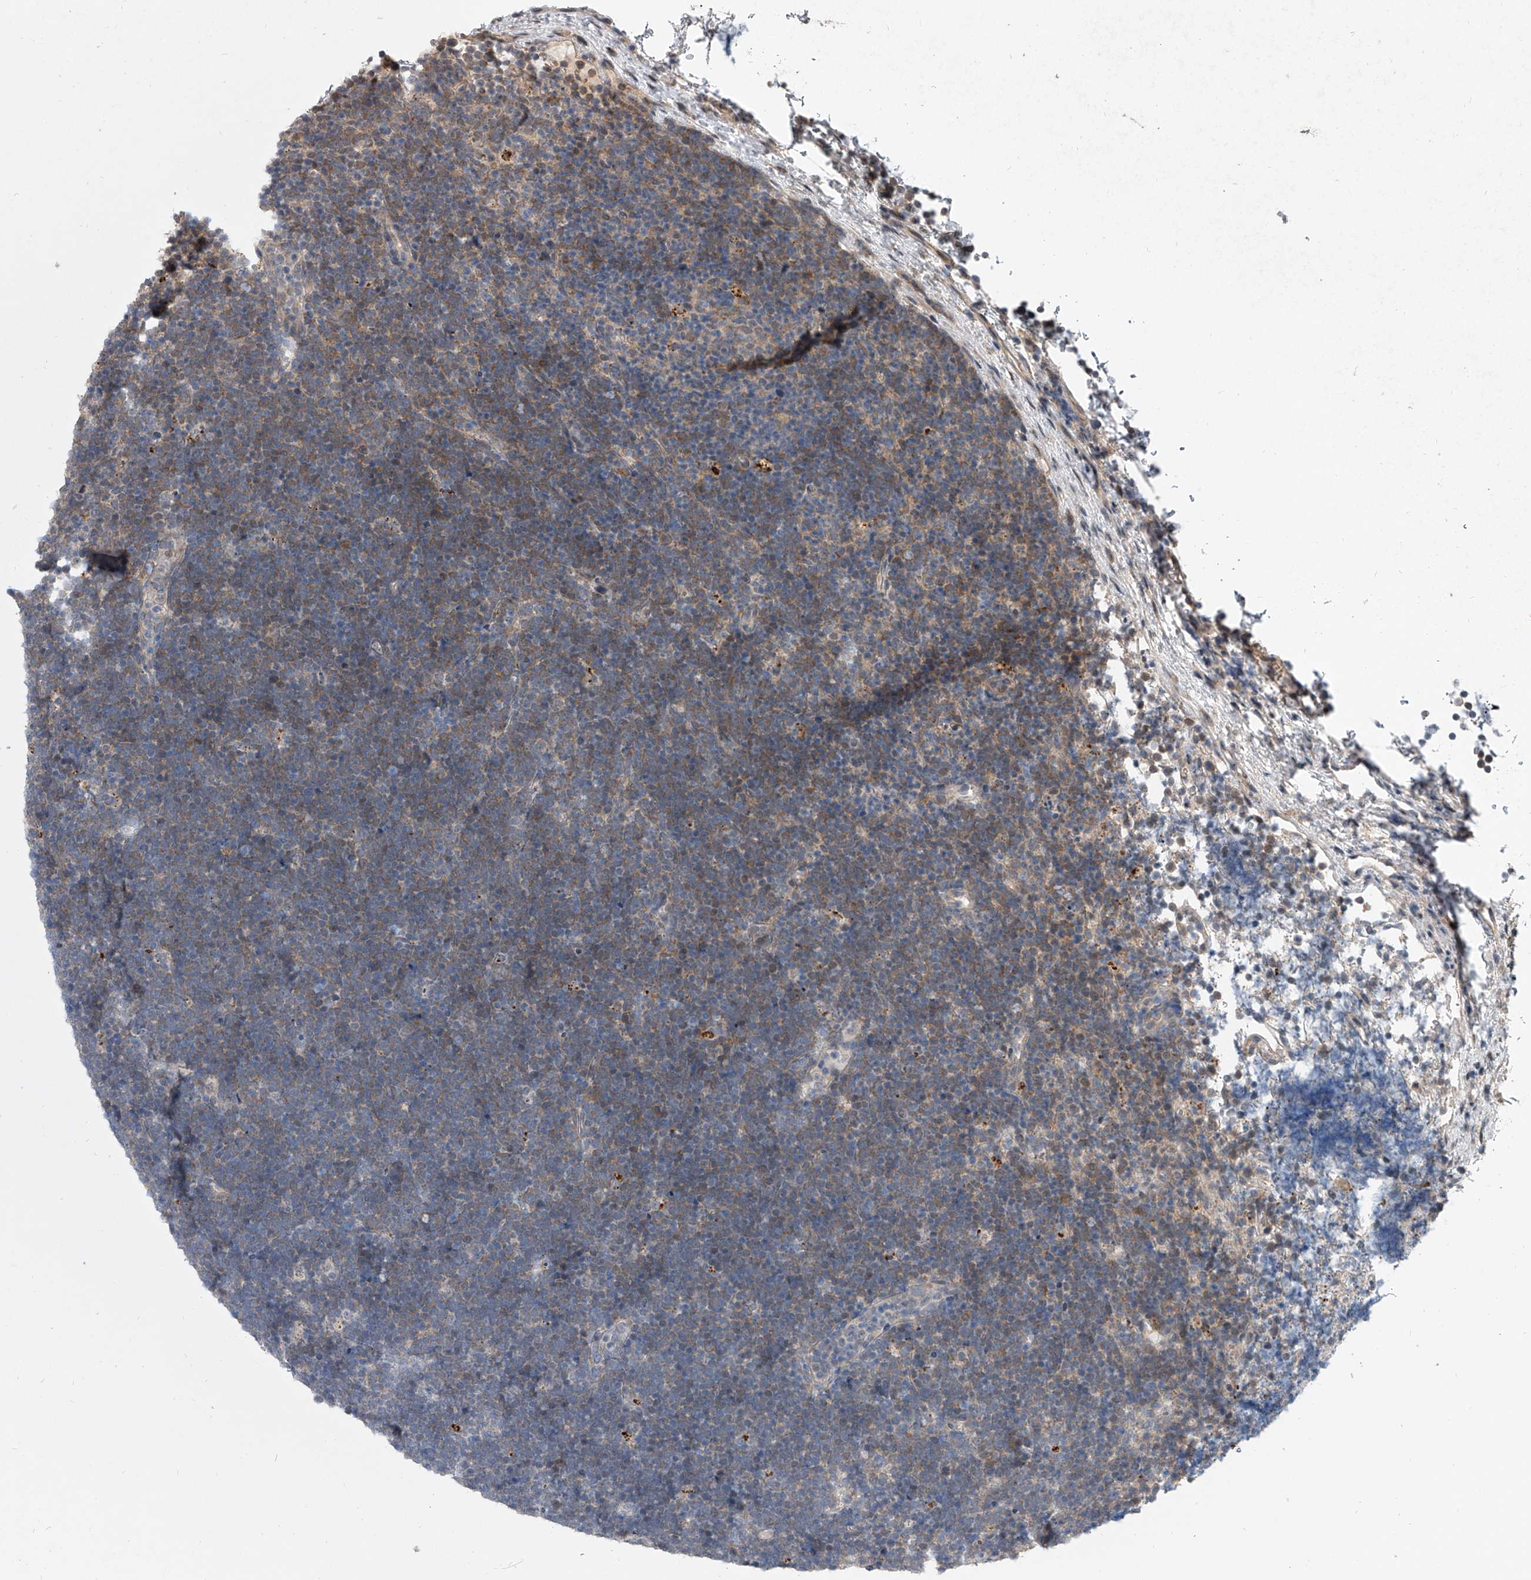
{"staining": {"intensity": "weak", "quantity": "25%-75%", "location": "cytoplasmic/membranous"}, "tissue": "lymphoma", "cell_type": "Tumor cells", "image_type": "cancer", "snomed": [{"axis": "morphology", "description": "Malignant lymphoma, non-Hodgkin's type, High grade"}, {"axis": "topography", "description": "Lymph node"}], "caption": "Immunohistochemical staining of high-grade malignant lymphoma, non-Hodgkin's type demonstrates weak cytoplasmic/membranous protein staining in approximately 25%-75% of tumor cells.", "gene": "GEMIN8", "patient": {"sex": "male", "age": 13}}